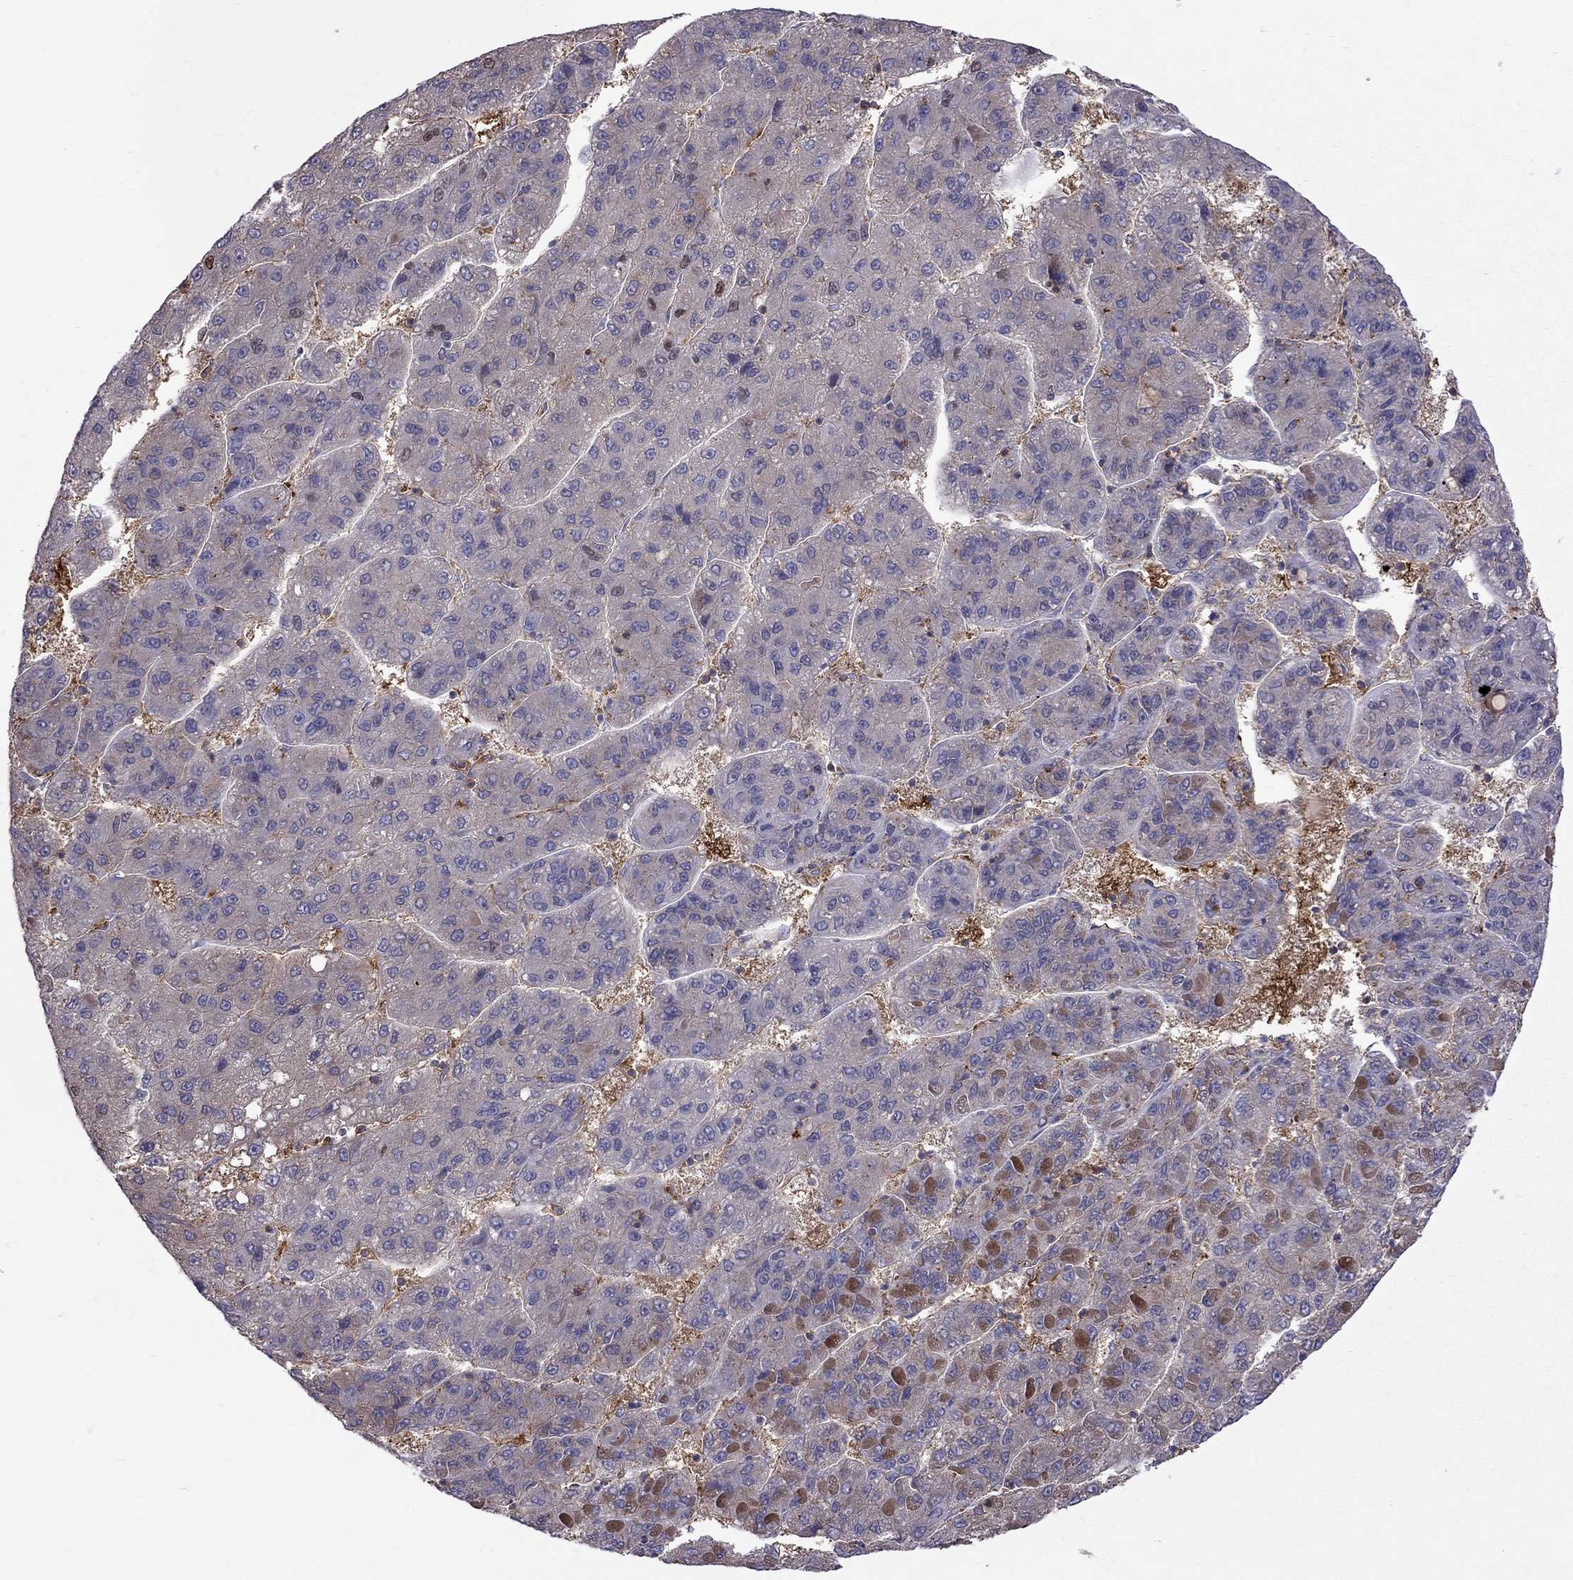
{"staining": {"intensity": "negative", "quantity": "none", "location": "none"}, "tissue": "liver cancer", "cell_type": "Tumor cells", "image_type": "cancer", "snomed": [{"axis": "morphology", "description": "Carcinoma, Hepatocellular, NOS"}, {"axis": "topography", "description": "Liver"}], "caption": "IHC micrograph of liver cancer (hepatocellular carcinoma) stained for a protein (brown), which reveals no positivity in tumor cells. (DAB IHC with hematoxylin counter stain).", "gene": "EIF4E3", "patient": {"sex": "female", "age": 82}}